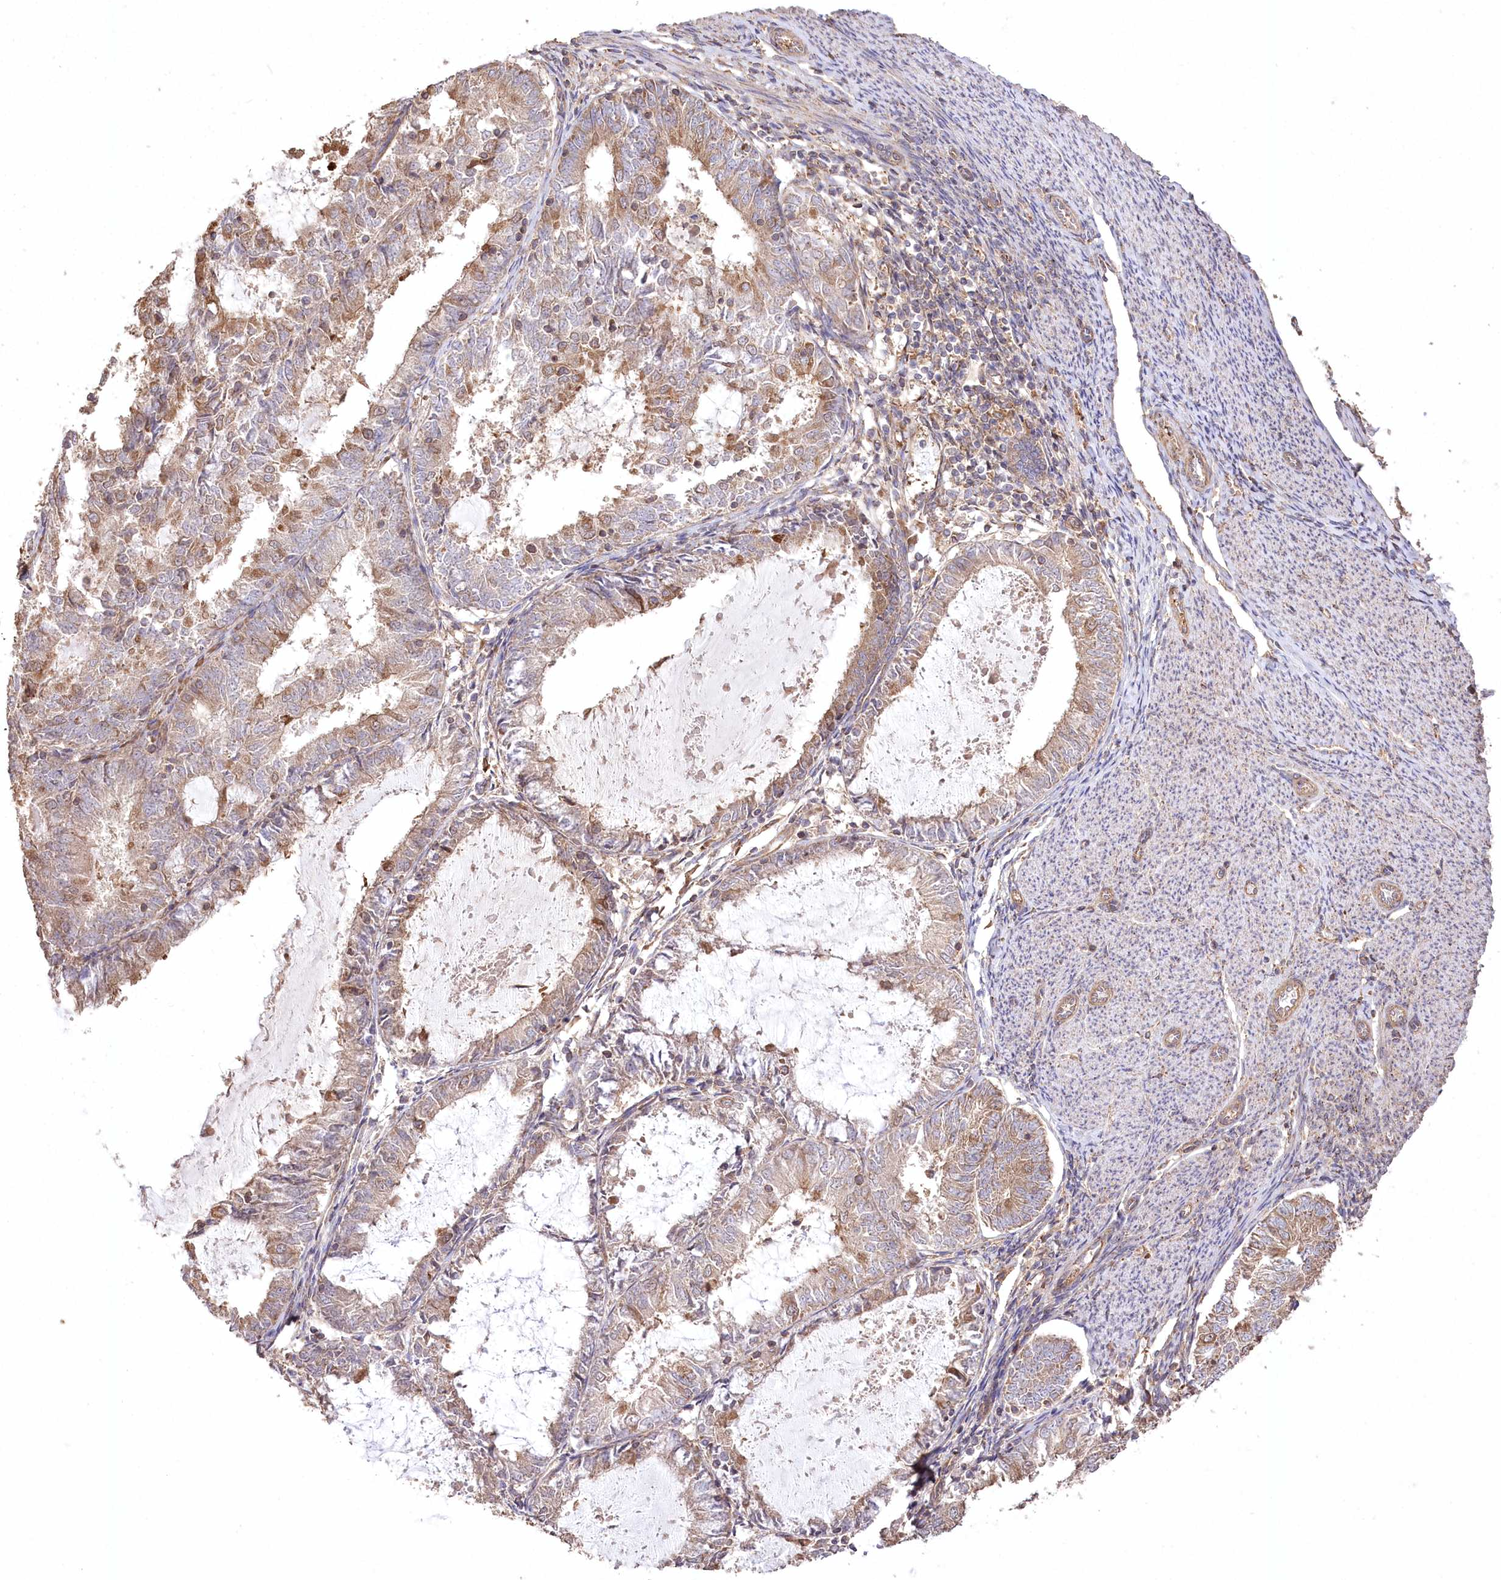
{"staining": {"intensity": "moderate", "quantity": "25%-75%", "location": "cytoplasmic/membranous"}, "tissue": "endometrial cancer", "cell_type": "Tumor cells", "image_type": "cancer", "snomed": [{"axis": "morphology", "description": "Adenocarcinoma, NOS"}, {"axis": "topography", "description": "Endometrium"}], "caption": "Tumor cells show medium levels of moderate cytoplasmic/membranous positivity in about 25%-75% of cells in human endometrial adenocarcinoma. (DAB (3,3'-diaminobenzidine) IHC, brown staining for protein, blue staining for nuclei).", "gene": "PRSS53", "patient": {"sex": "female", "age": 57}}